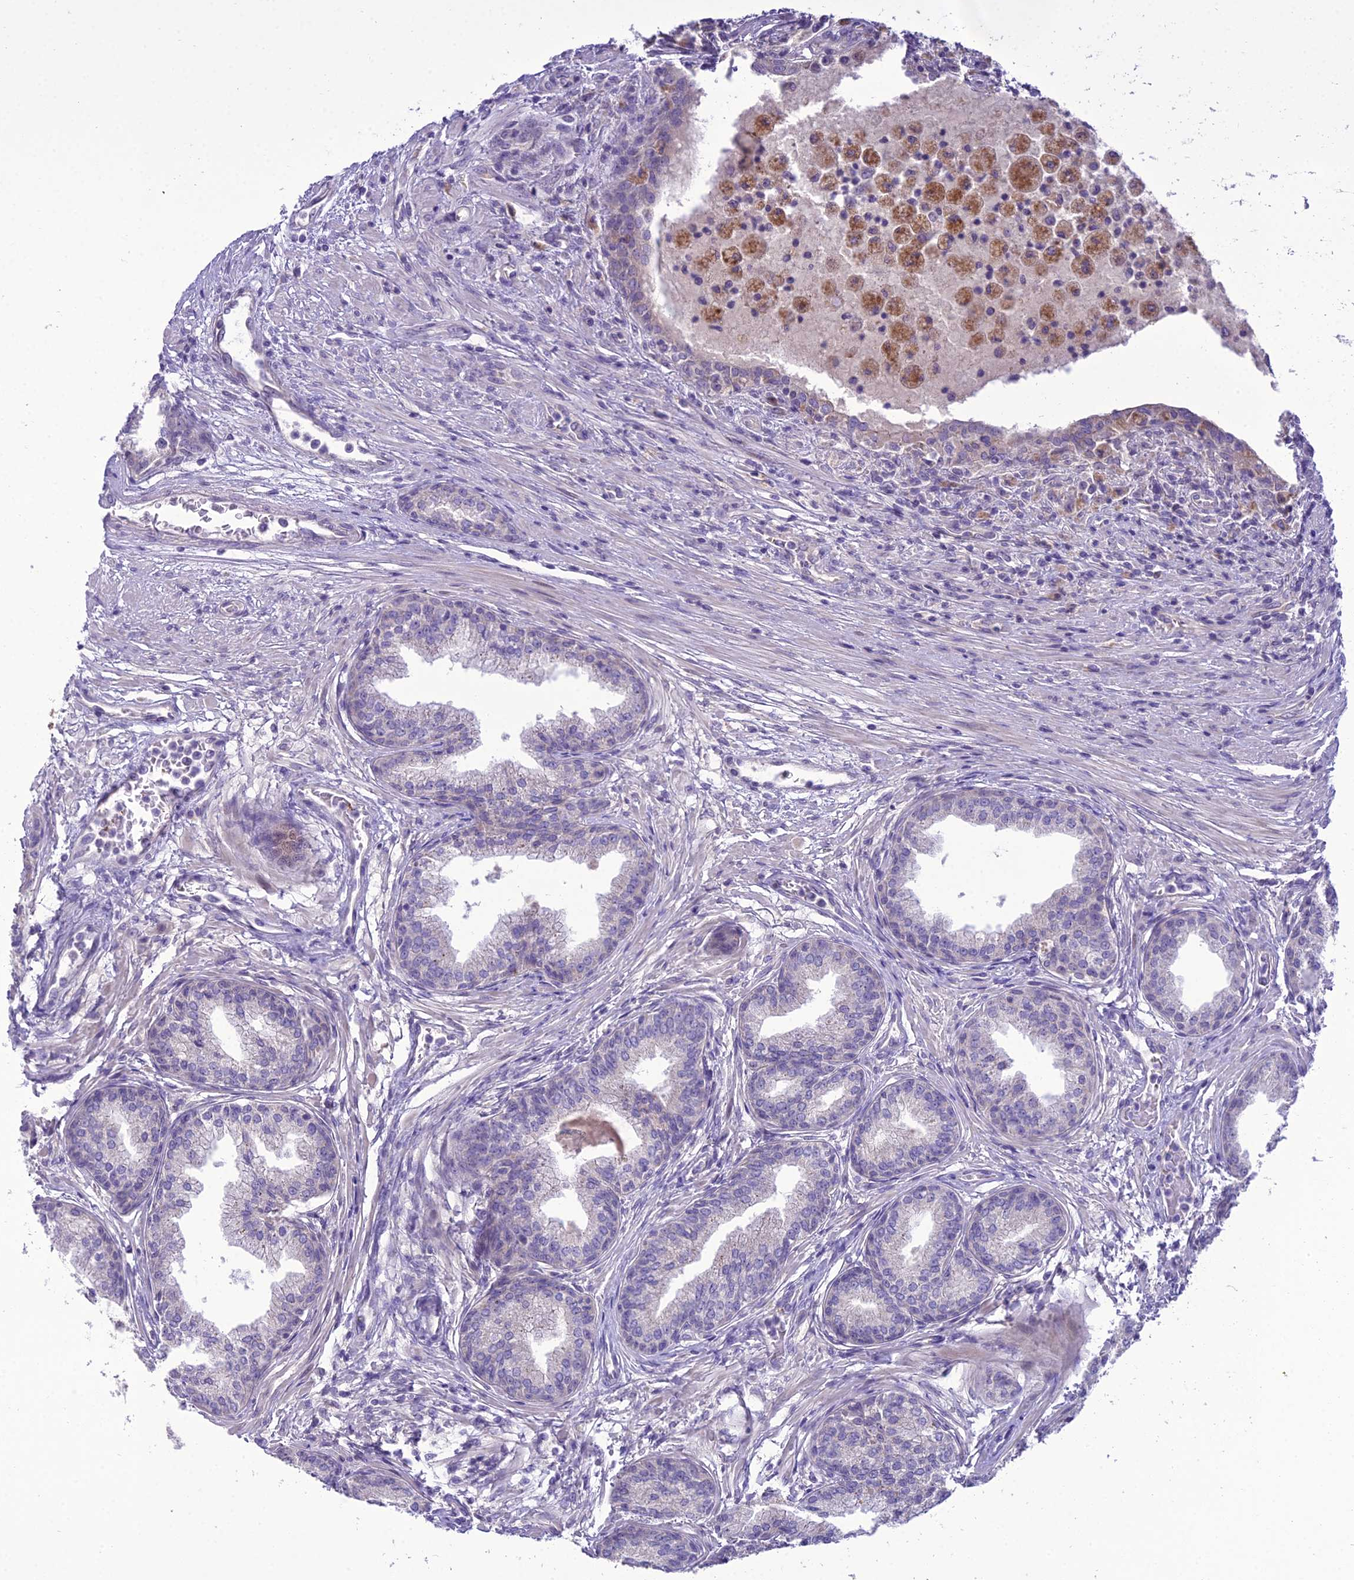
{"staining": {"intensity": "negative", "quantity": "none", "location": "none"}, "tissue": "prostate cancer", "cell_type": "Tumor cells", "image_type": "cancer", "snomed": [{"axis": "morphology", "description": "Adenocarcinoma, High grade"}, {"axis": "topography", "description": "Prostate"}], "caption": "IHC of human prostate cancer exhibits no positivity in tumor cells.", "gene": "SCRT1", "patient": {"sex": "male", "age": 67}}